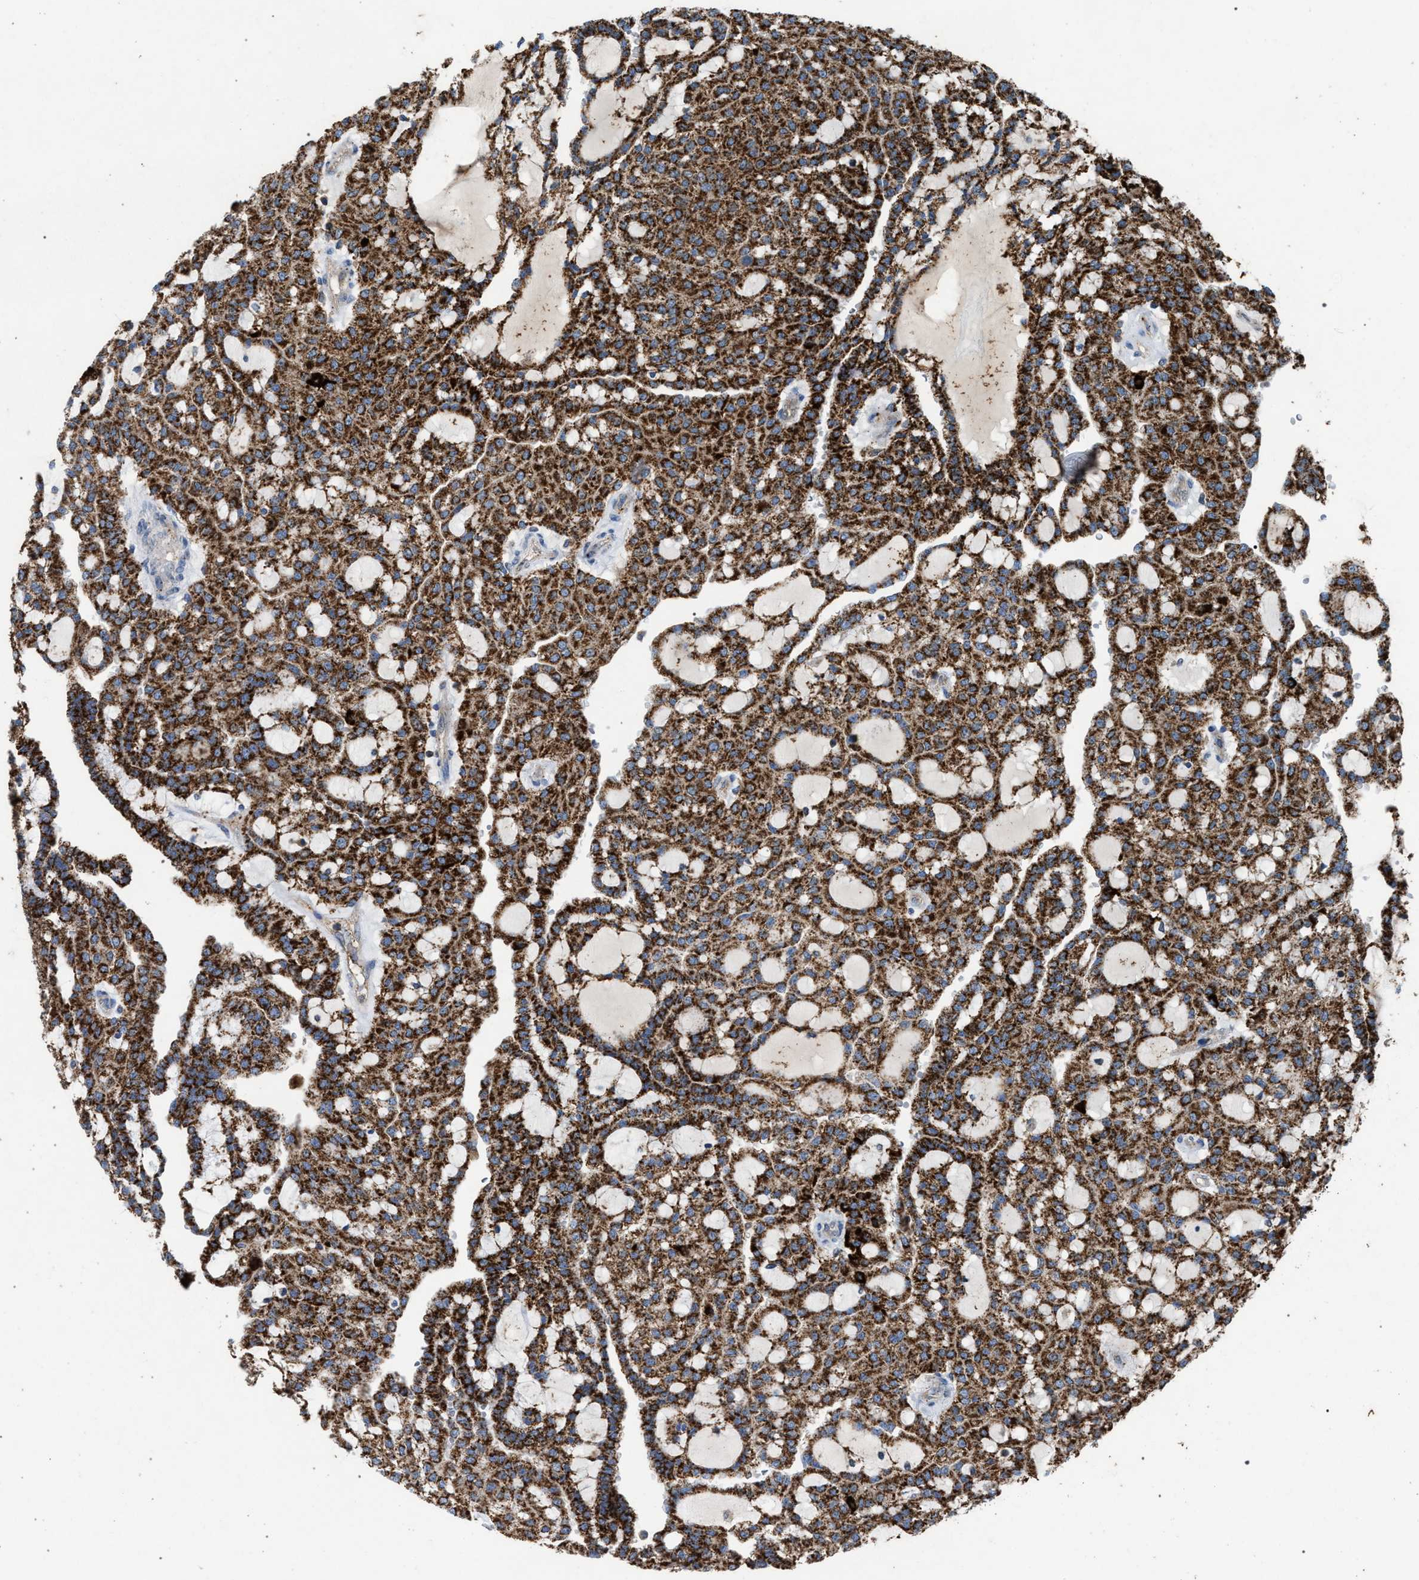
{"staining": {"intensity": "strong", "quantity": ">75%", "location": "cytoplasmic/membranous"}, "tissue": "renal cancer", "cell_type": "Tumor cells", "image_type": "cancer", "snomed": [{"axis": "morphology", "description": "Adenocarcinoma, NOS"}, {"axis": "topography", "description": "Kidney"}], "caption": "Brown immunohistochemical staining in renal cancer (adenocarcinoma) displays strong cytoplasmic/membranous staining in approximately >75% of tumor cells.", "gene": "VPS13A", "patient": {"sex": "male", "age": 63}}